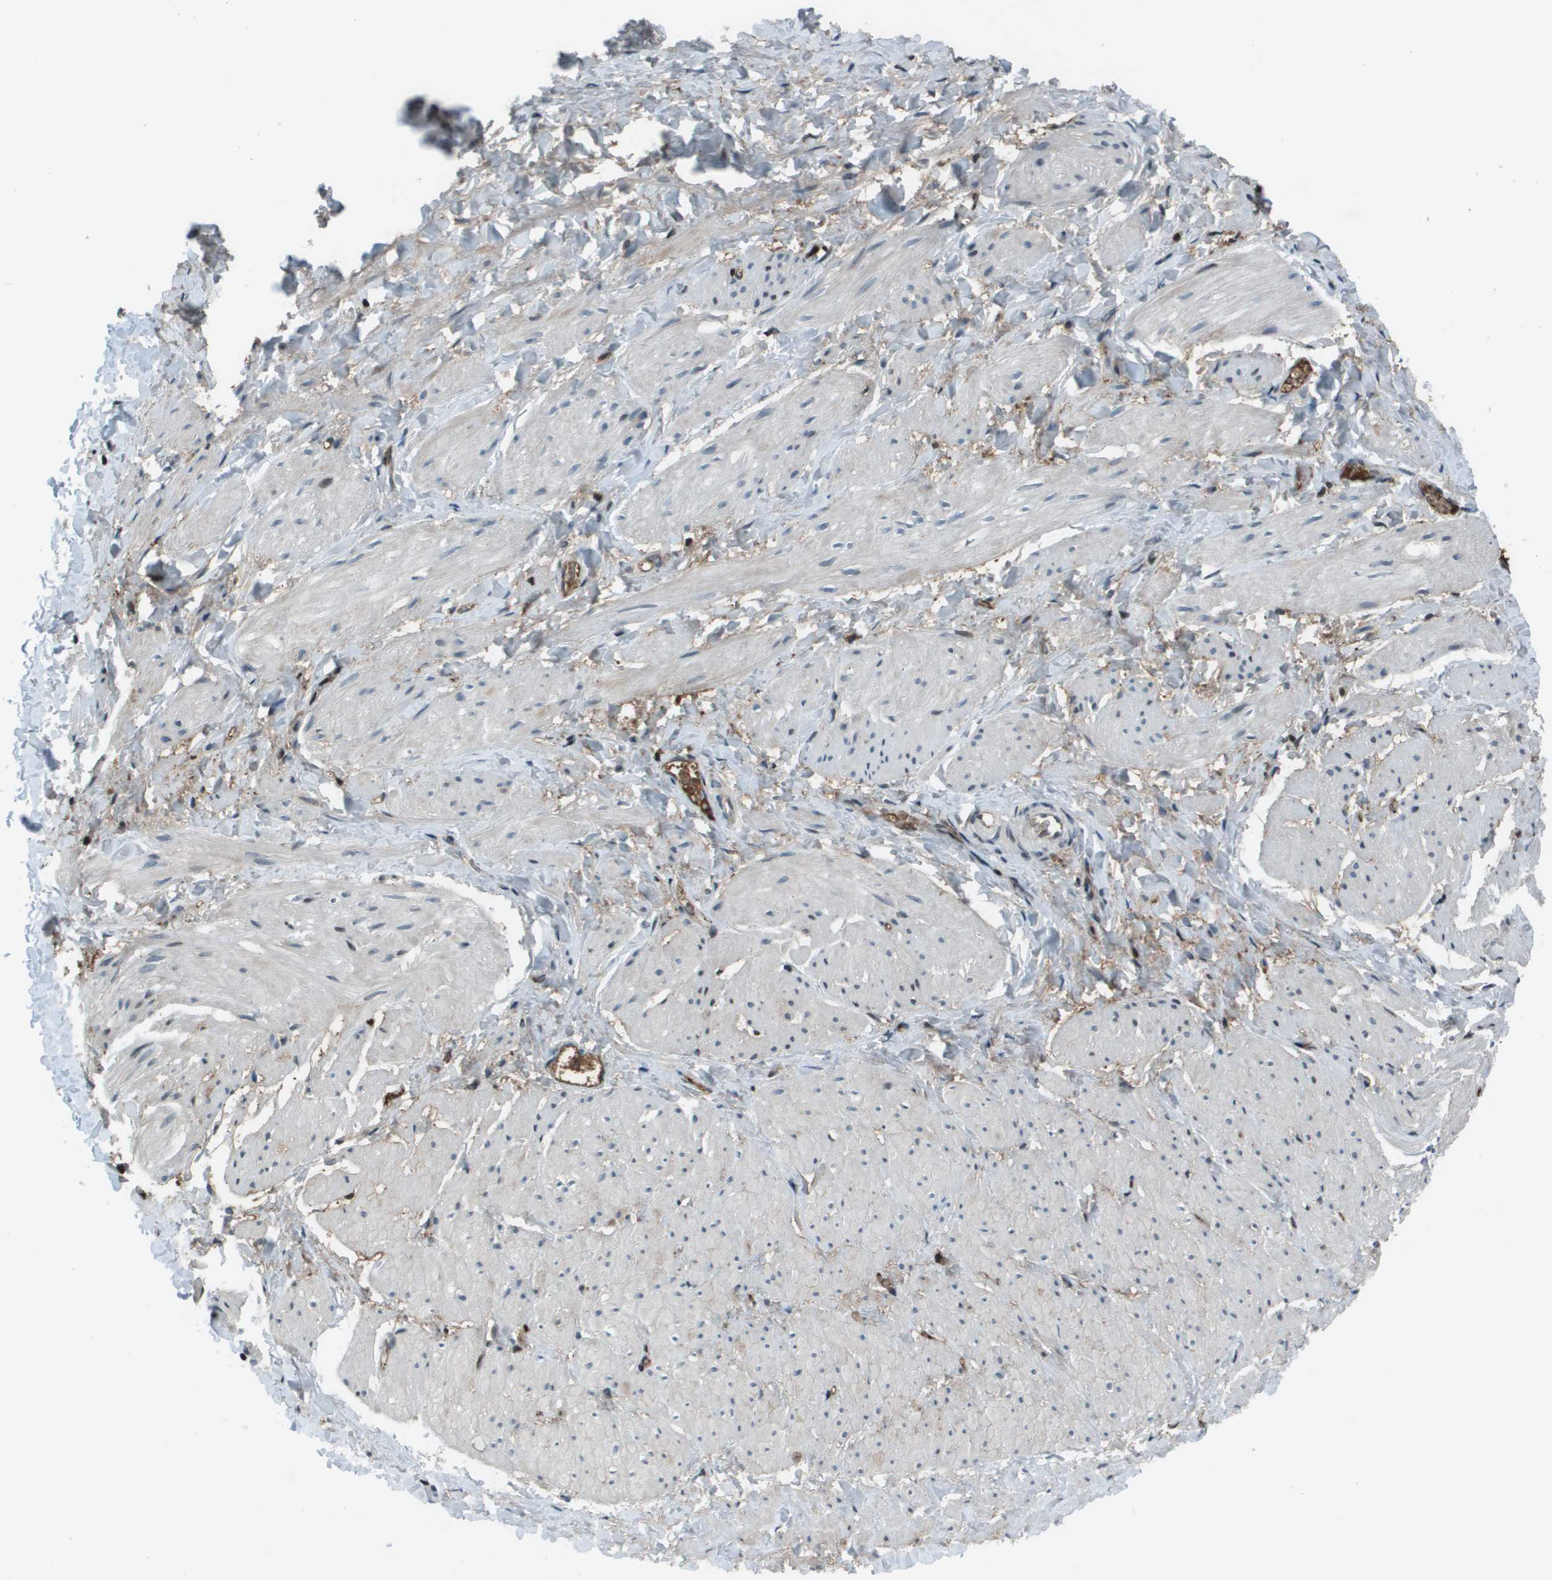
{"staining": {"intensity": "negative", "quantity": "none", "location": "none"}, "tissue": "smooth muscle", "cell_type": "Smooth muscle cells", "image_type": "normal", "snomed": [{"axis": "morphology", "description": "Normal tissue, NOS"}, {"axis": "topography", "description": "Smooth muscle"}], "caption": "Immunohistochemistry (IHC) photomicrograph of benign smooth muscle stained for a protein (brown), which displays no positivity in smooth muscle cells. Brightfield microscopy of immunohistochemistry stained with DAB (3,3'-diaminobenzidine) (brown) and hematoxylin (blue), captured at high magnification.", "gene": "CXCL12", "patient": {"sex": "male", "age": 16}}